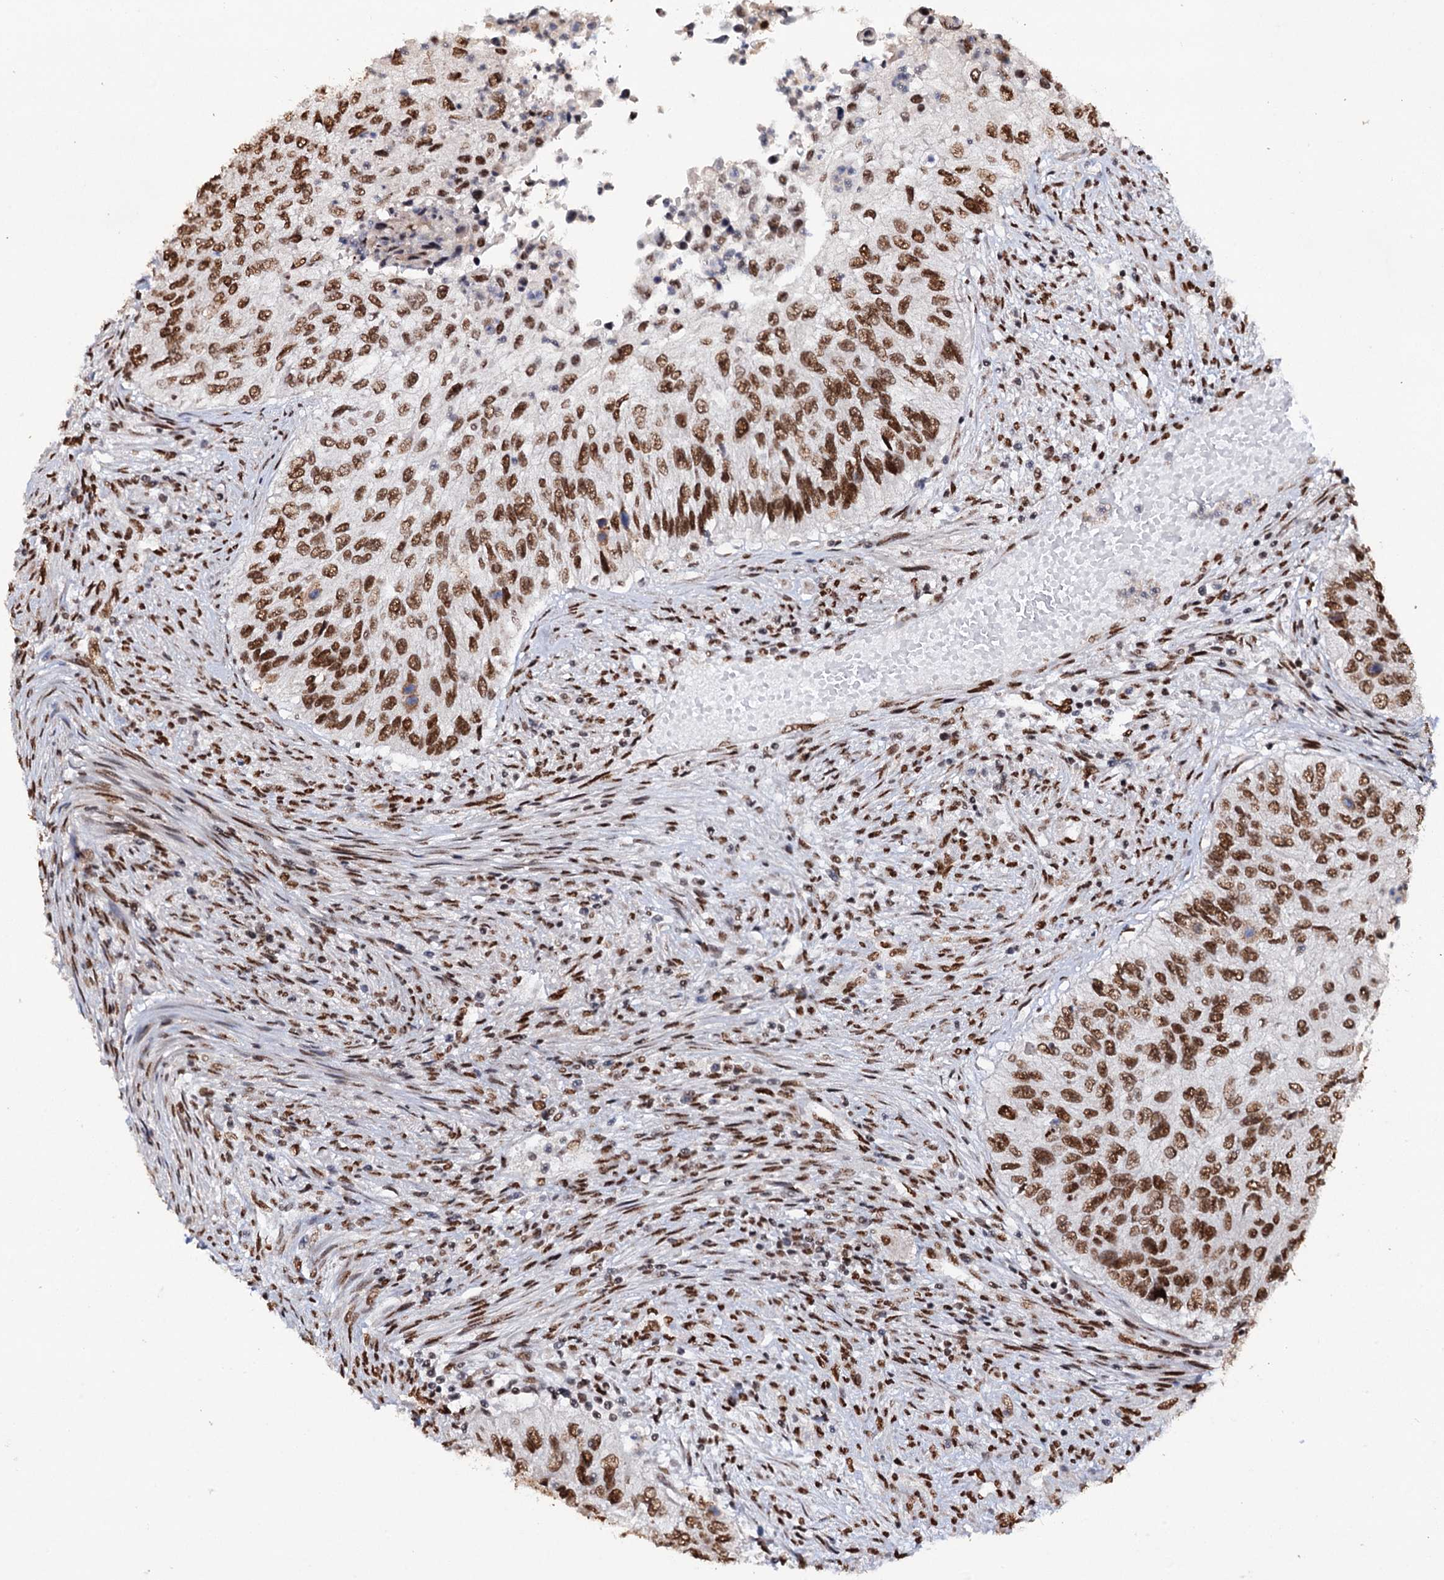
{"staining": {"intensity": "moderate", "quantity": ">75%", "location": "nuclear"}, "tissue": "urothelial cancer", "cell_type": "Tumor cells", "image_type": "cancer", "snomed": [{"axis": "morphology", "description": "Urothelial carcinoma, High grade"}, {"axis": "topography", "description": "Urinary bladder"}], "caption": "Immunohistochemical staining of urothelial cancer reveals medium levels of moderate nuclear protein staining in approximately >75% of tumor cells.", "gene": "MATR3", "patient": {"sex": "female", "age": 60}}